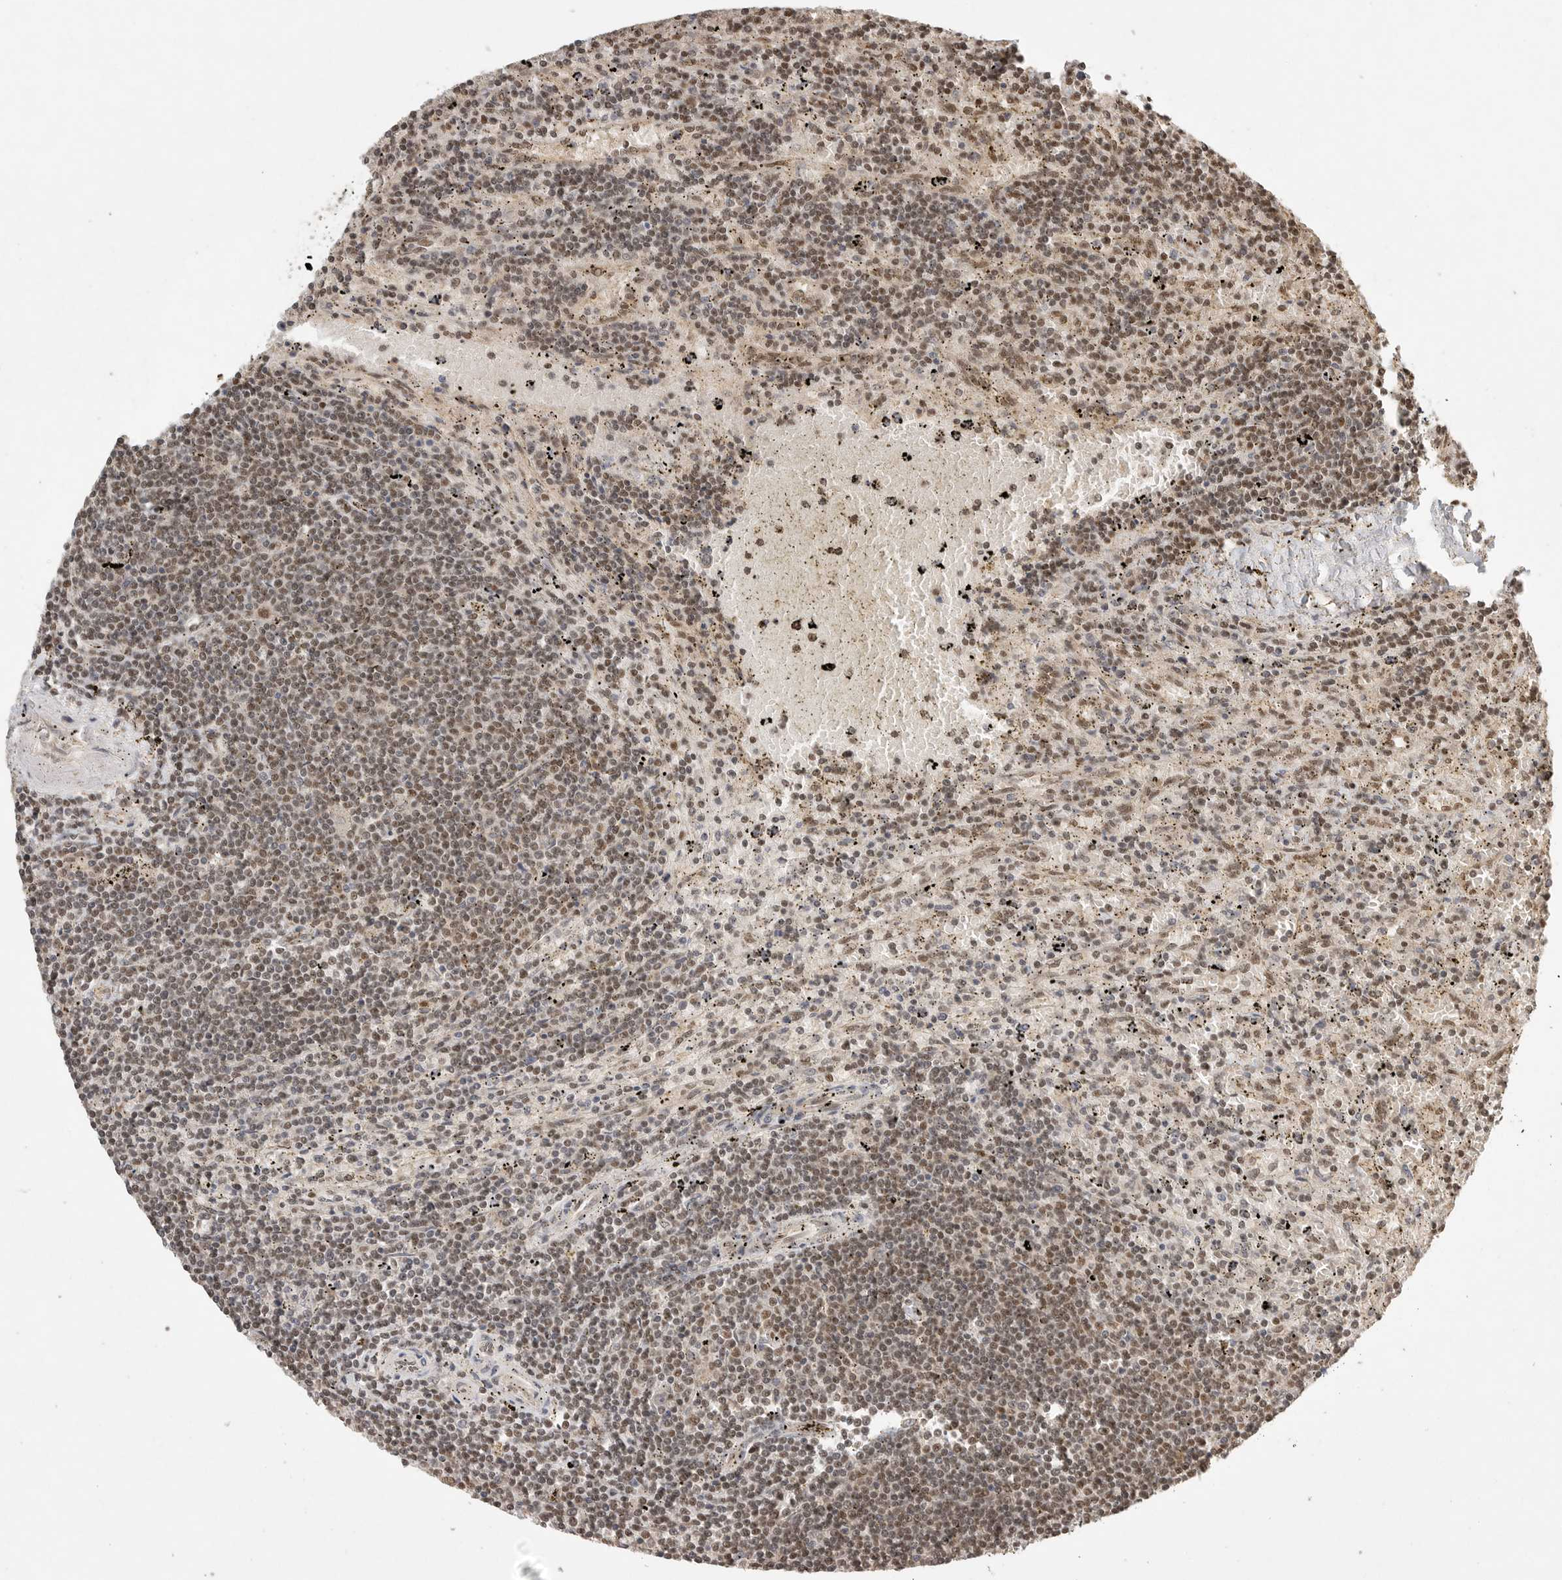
{"staining": {"intensity": "moderate", "quantity": ">75%", "location": "cytoplasmic/membranous,nuclear"}, "tissue": "lymphoma", "cell_type": "Tumor cells", "image_type": "cancer", "snomed": [{"axis": "morphology", "description": "Malignant lymphoma, non-Hodgkin's type, Low grade"}, {"axis": "topography", "description": "Spleen"}], "caption": "Lymphoma stained for a protein reveals moderate cytoplasmic/membranous and nuclear positivity in tumor cells. The protein is shown in brown color, while the nuclei are stained blue.", "gene": "DFFA", "patient": {"sex": "male", "age": 76}}